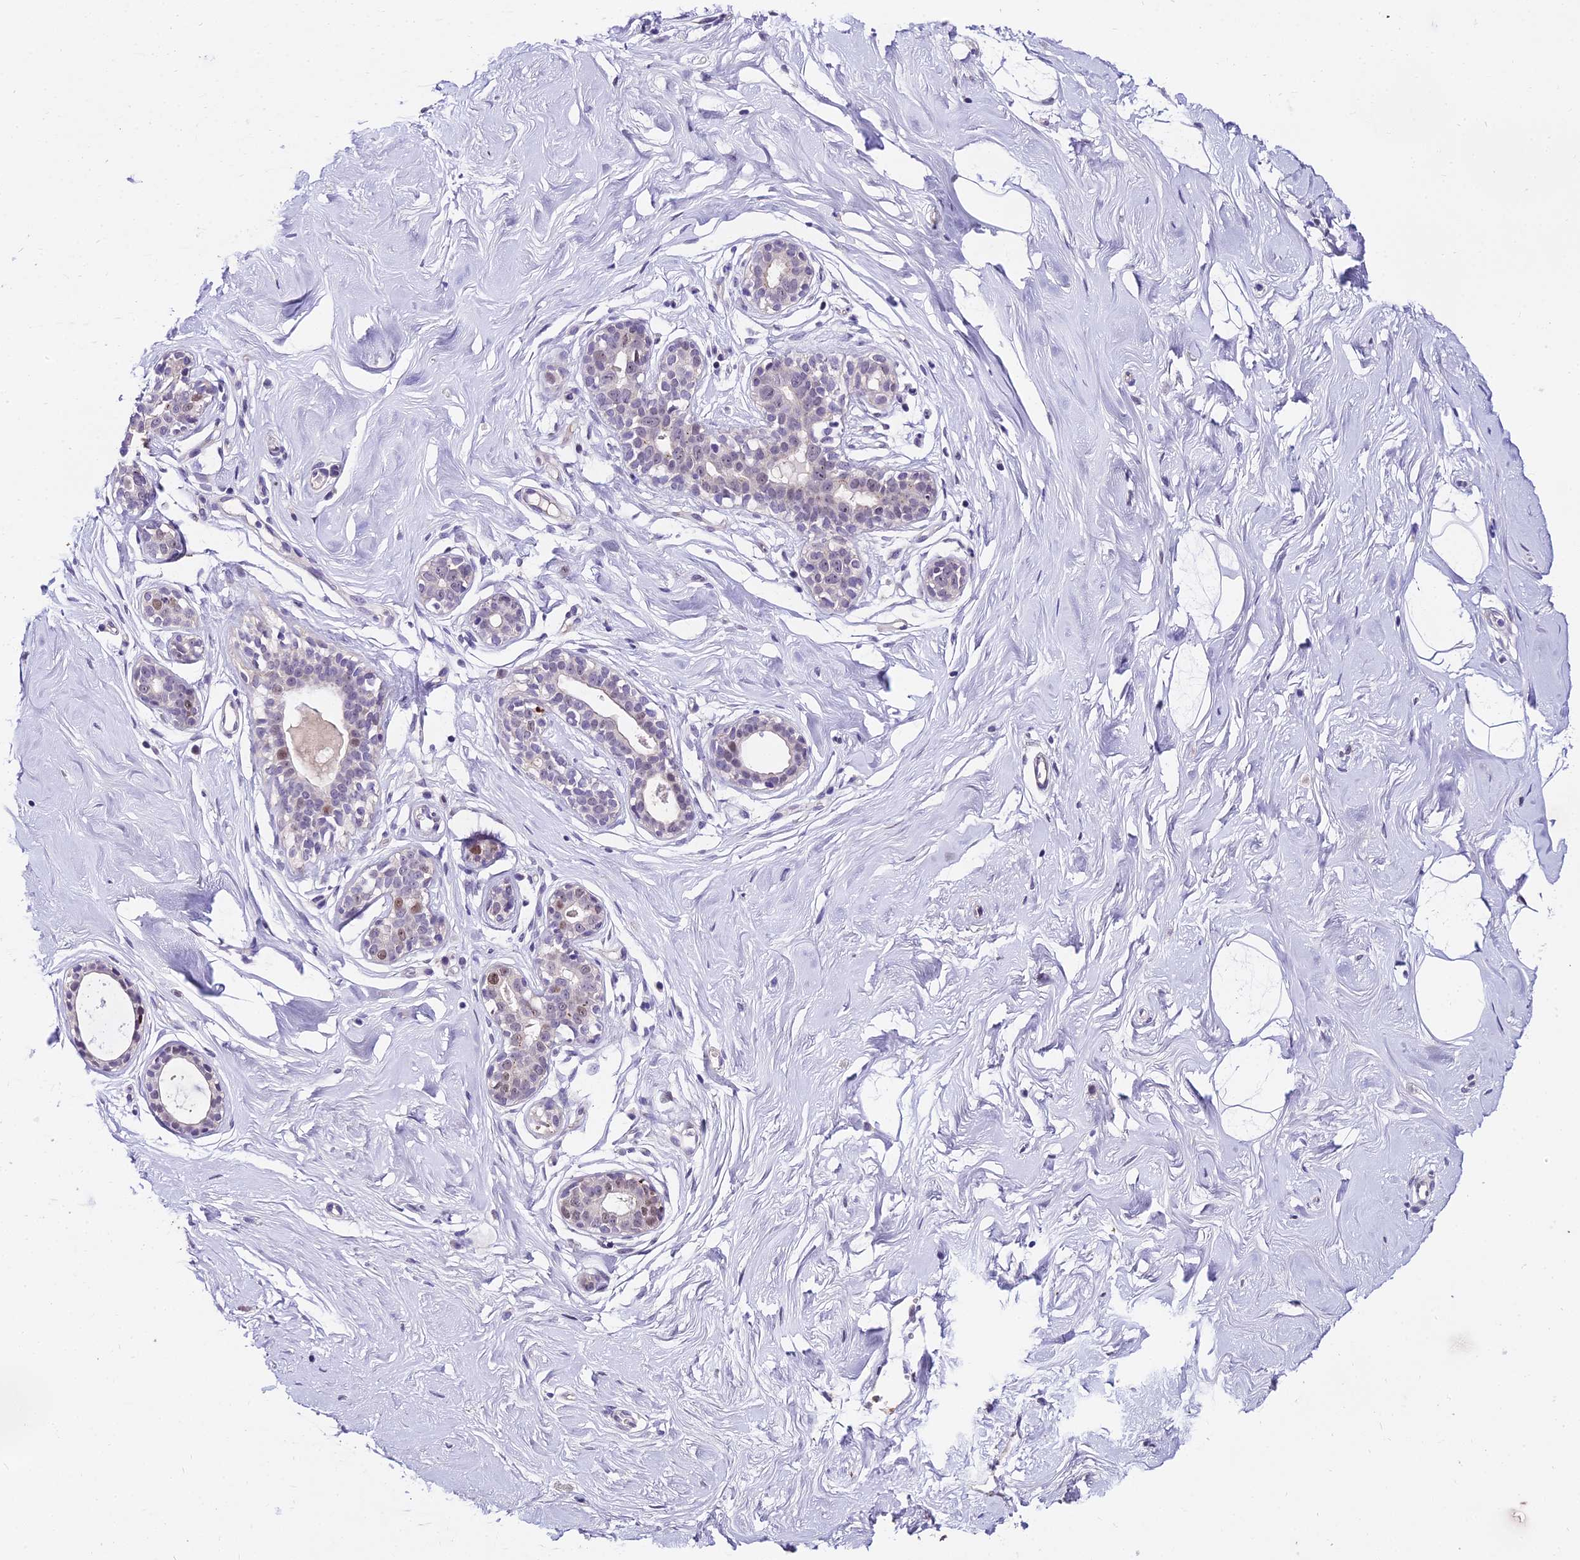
{"staining": {"intensity": "negative", "quantity": "none", "location": "none"}, "tissue": "breast", "cell_type": "Adipocytes", "image_type": "normal", "snomed": [{"axis": "morphology", "description": "Normal tissue, NOS"}, {"axis": "morphology", "description": "Adenoma, NOS"}, {"axis": "topography", "description": "Breast"}], "caption": "Breast was stained to show a protein in brown. There is no significant staining in adipocytes. The staining is performed using DAB brown chromogen with nuclei counter-stained in using hematoxylin.", "gene": "TRIML2", "patient": {"sex": "female", "age": 23}}